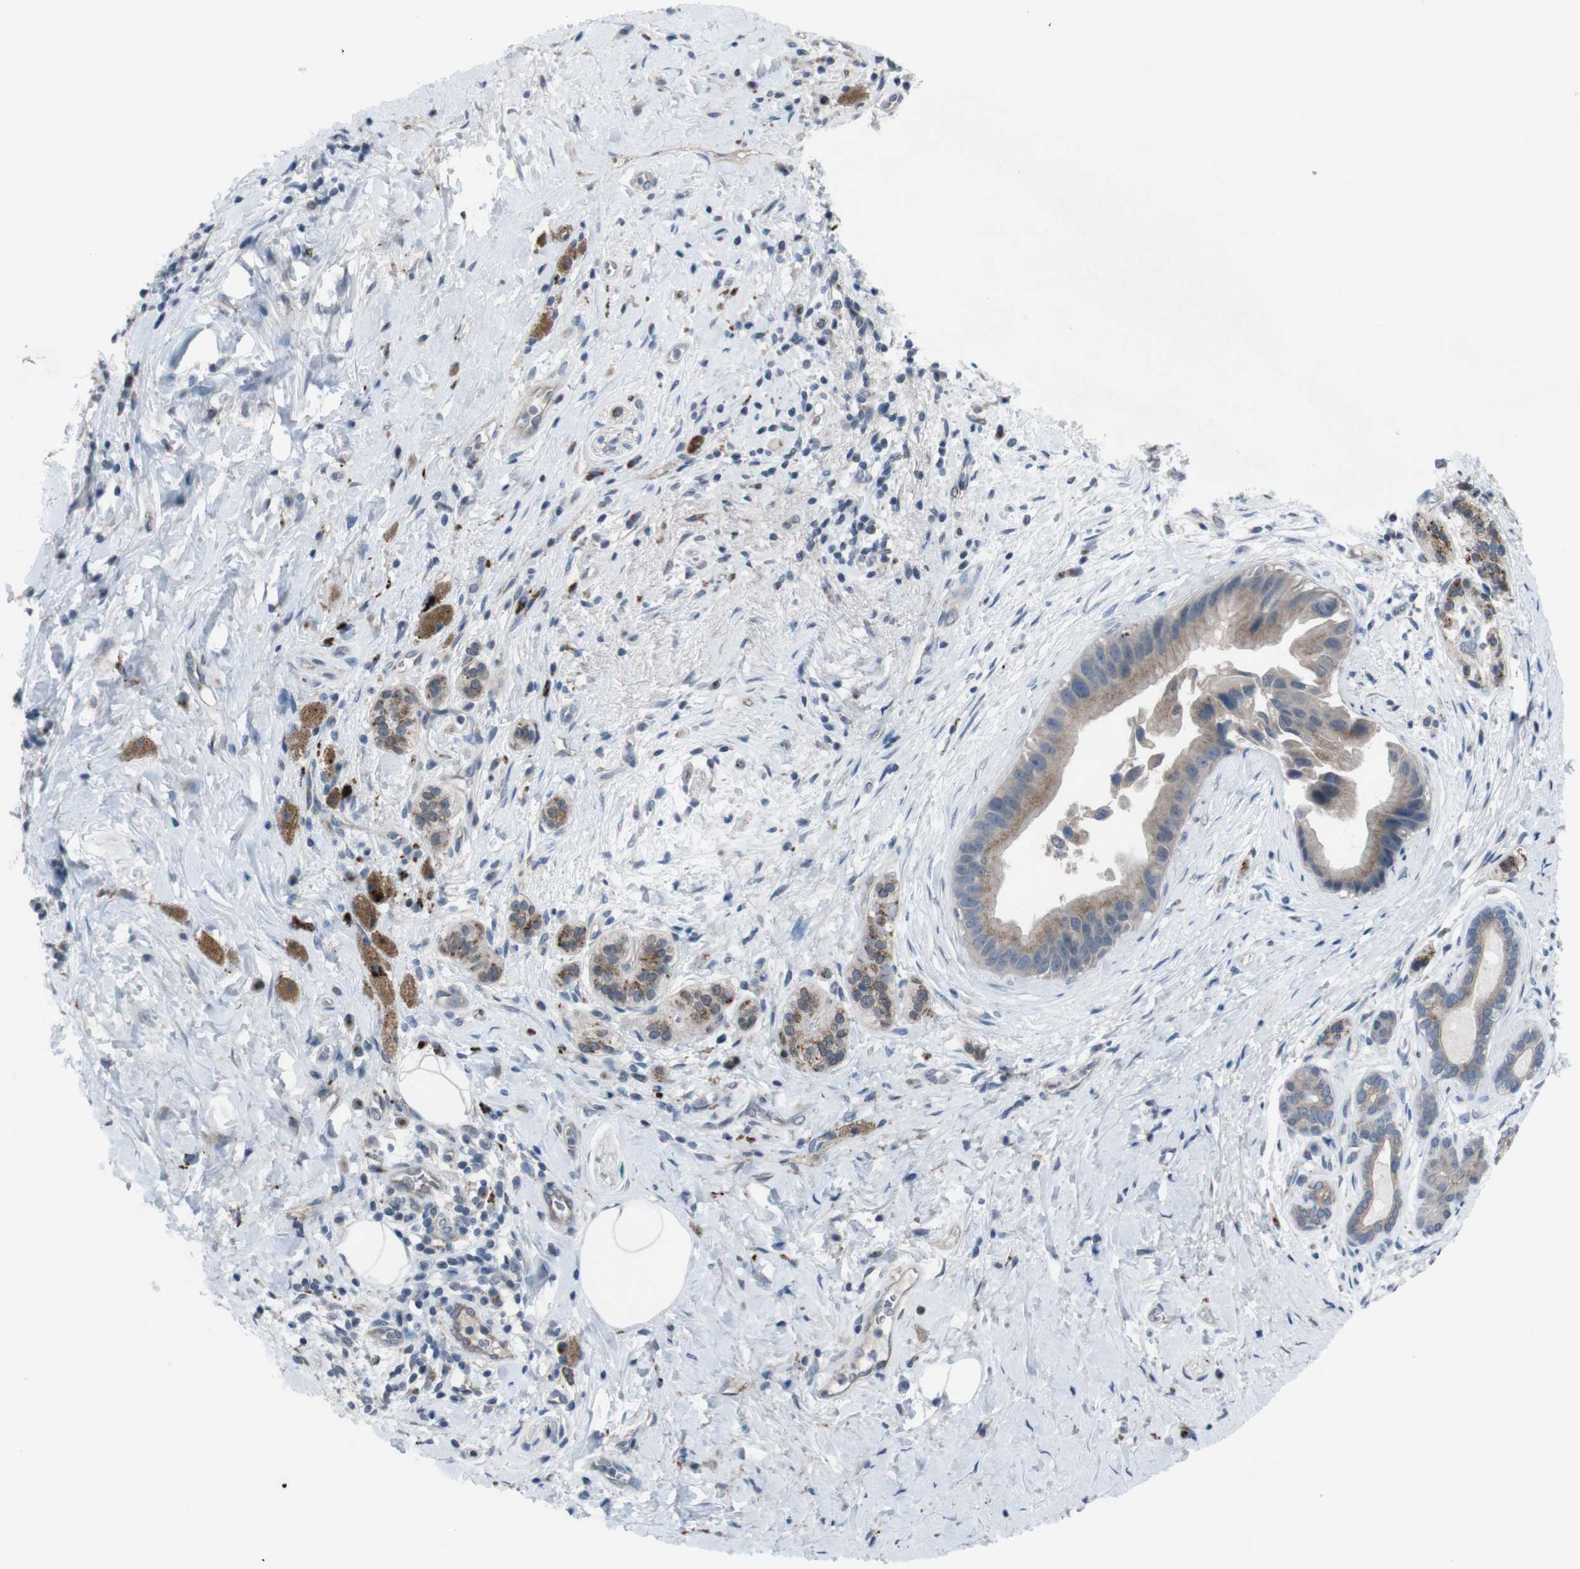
{"staining": {"intensity": "weak", "quantity": ">75%", "location": "cytoplasmic/membranous"}, "tissue": "pancreatic cancer", "cell_type": "Tumor cells", "image_type": "cancer", "snomed": [{"axis": "morphology", "description": "Adenocarcinoma, NOS"}, {"axis": "topography", "description": "Pancreas"}], "caption": "An immunohistochemistry image of tumor tissue is shown. Protein staining in brown labels weak cytoplasmic/membranous positivity in pancreatic adenocarcinoma within tumor cells.", "gene": "EFNA5", "patient": {"sex": "male", "age": 55}}